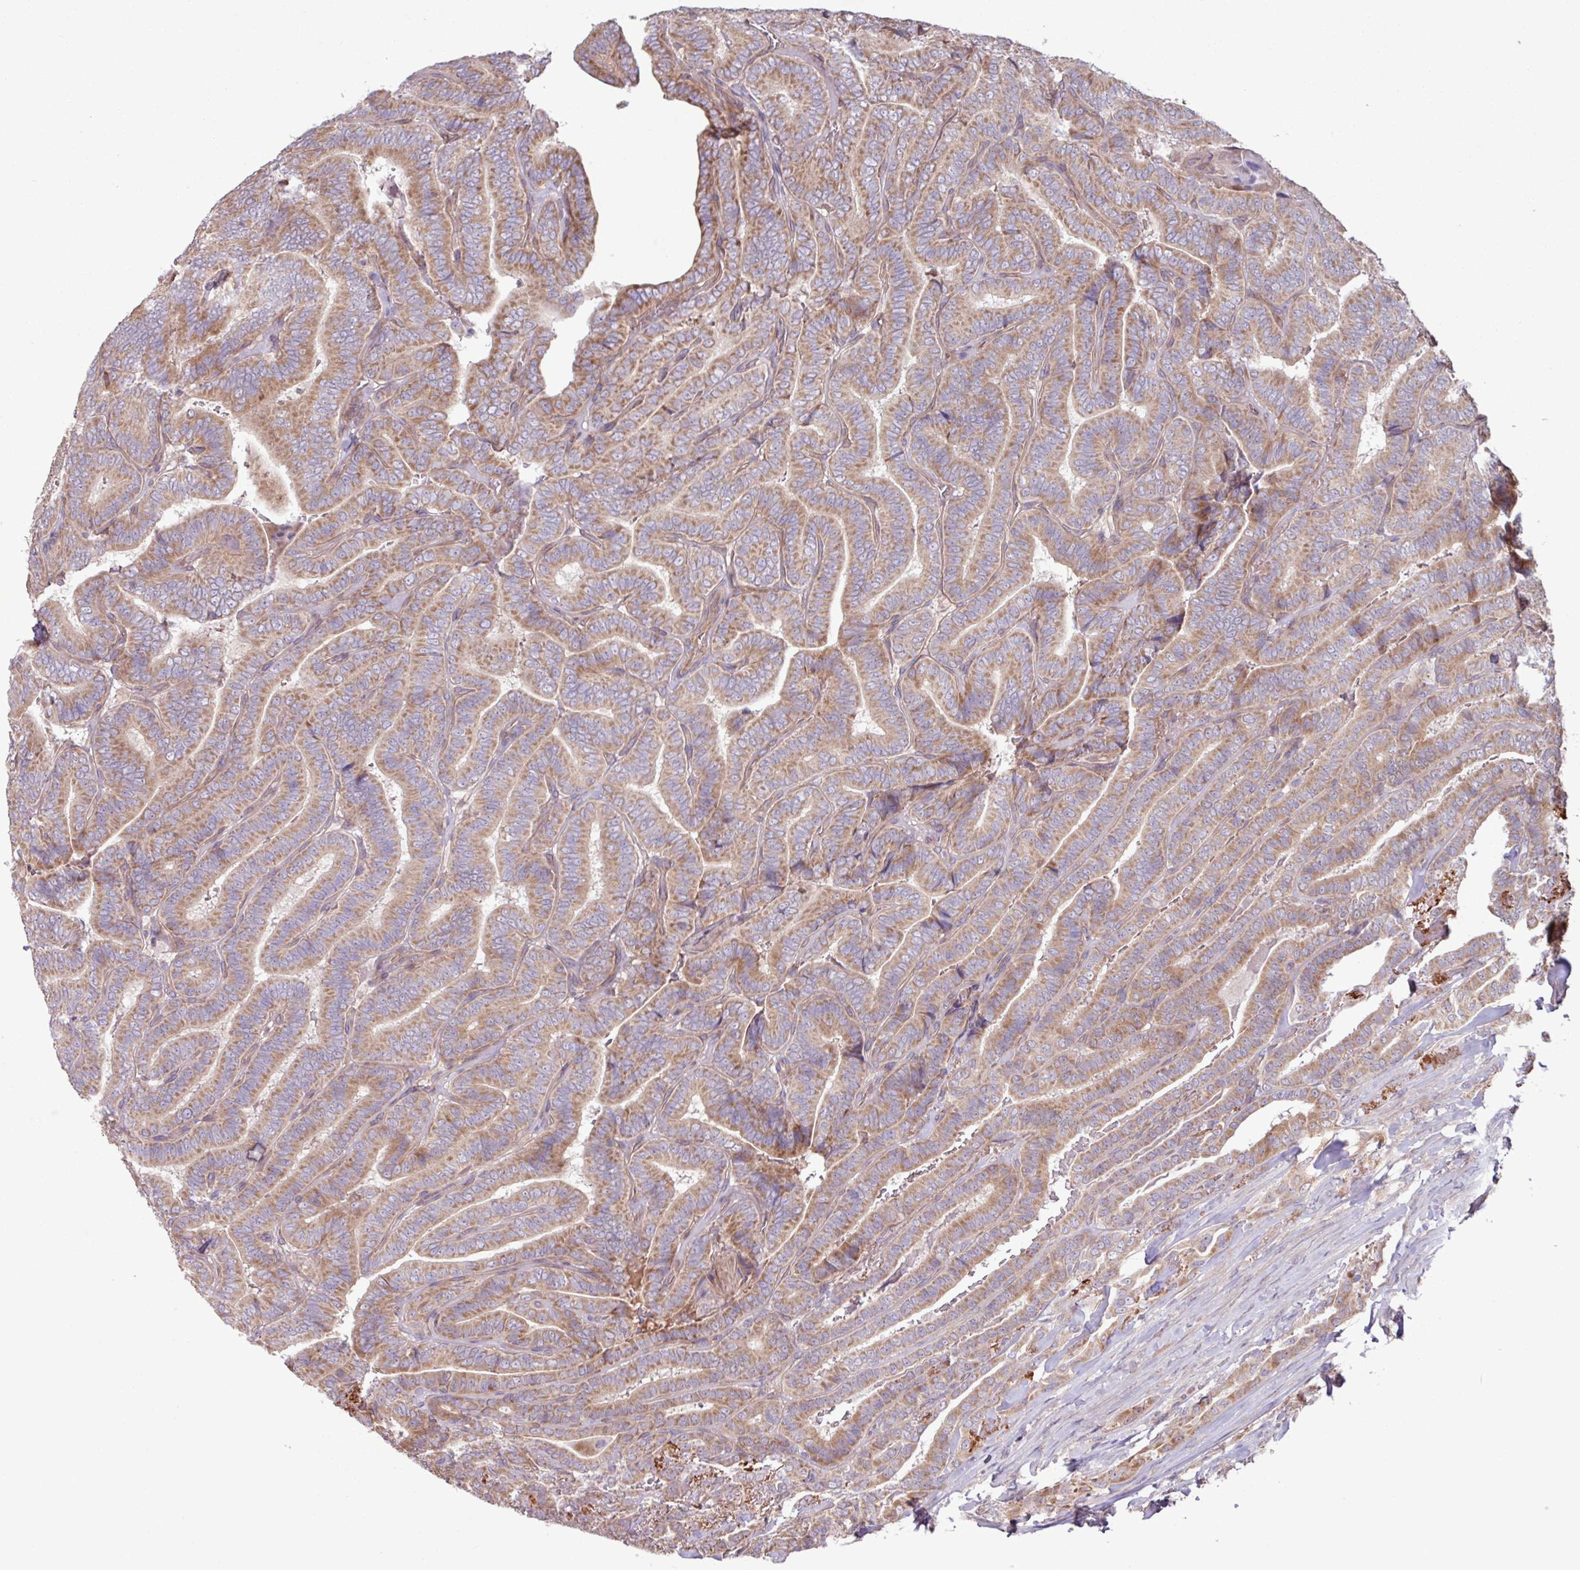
{"staining": {"intensity": "moderate", "quantity": ">75%", "location": "cytoplasmic/membranous"}, "tissue": "thyroid cancer", "cell_type": "Tumor cells", "image_type": "cancer", "snomed": [{"axis": "morphology", "description": "Papillary adenocarcinoma, NOS"}, {"axis": "topography", "description": "Thyroid gland"}], "caption": "Papillary adenocarcinoma (thyroid) stained for a protein reveals moderate cytoplasmic/membranous positivity in tumor cells.", "gene": "PDPR", "patient": {"sex": "male", "age": 61}}